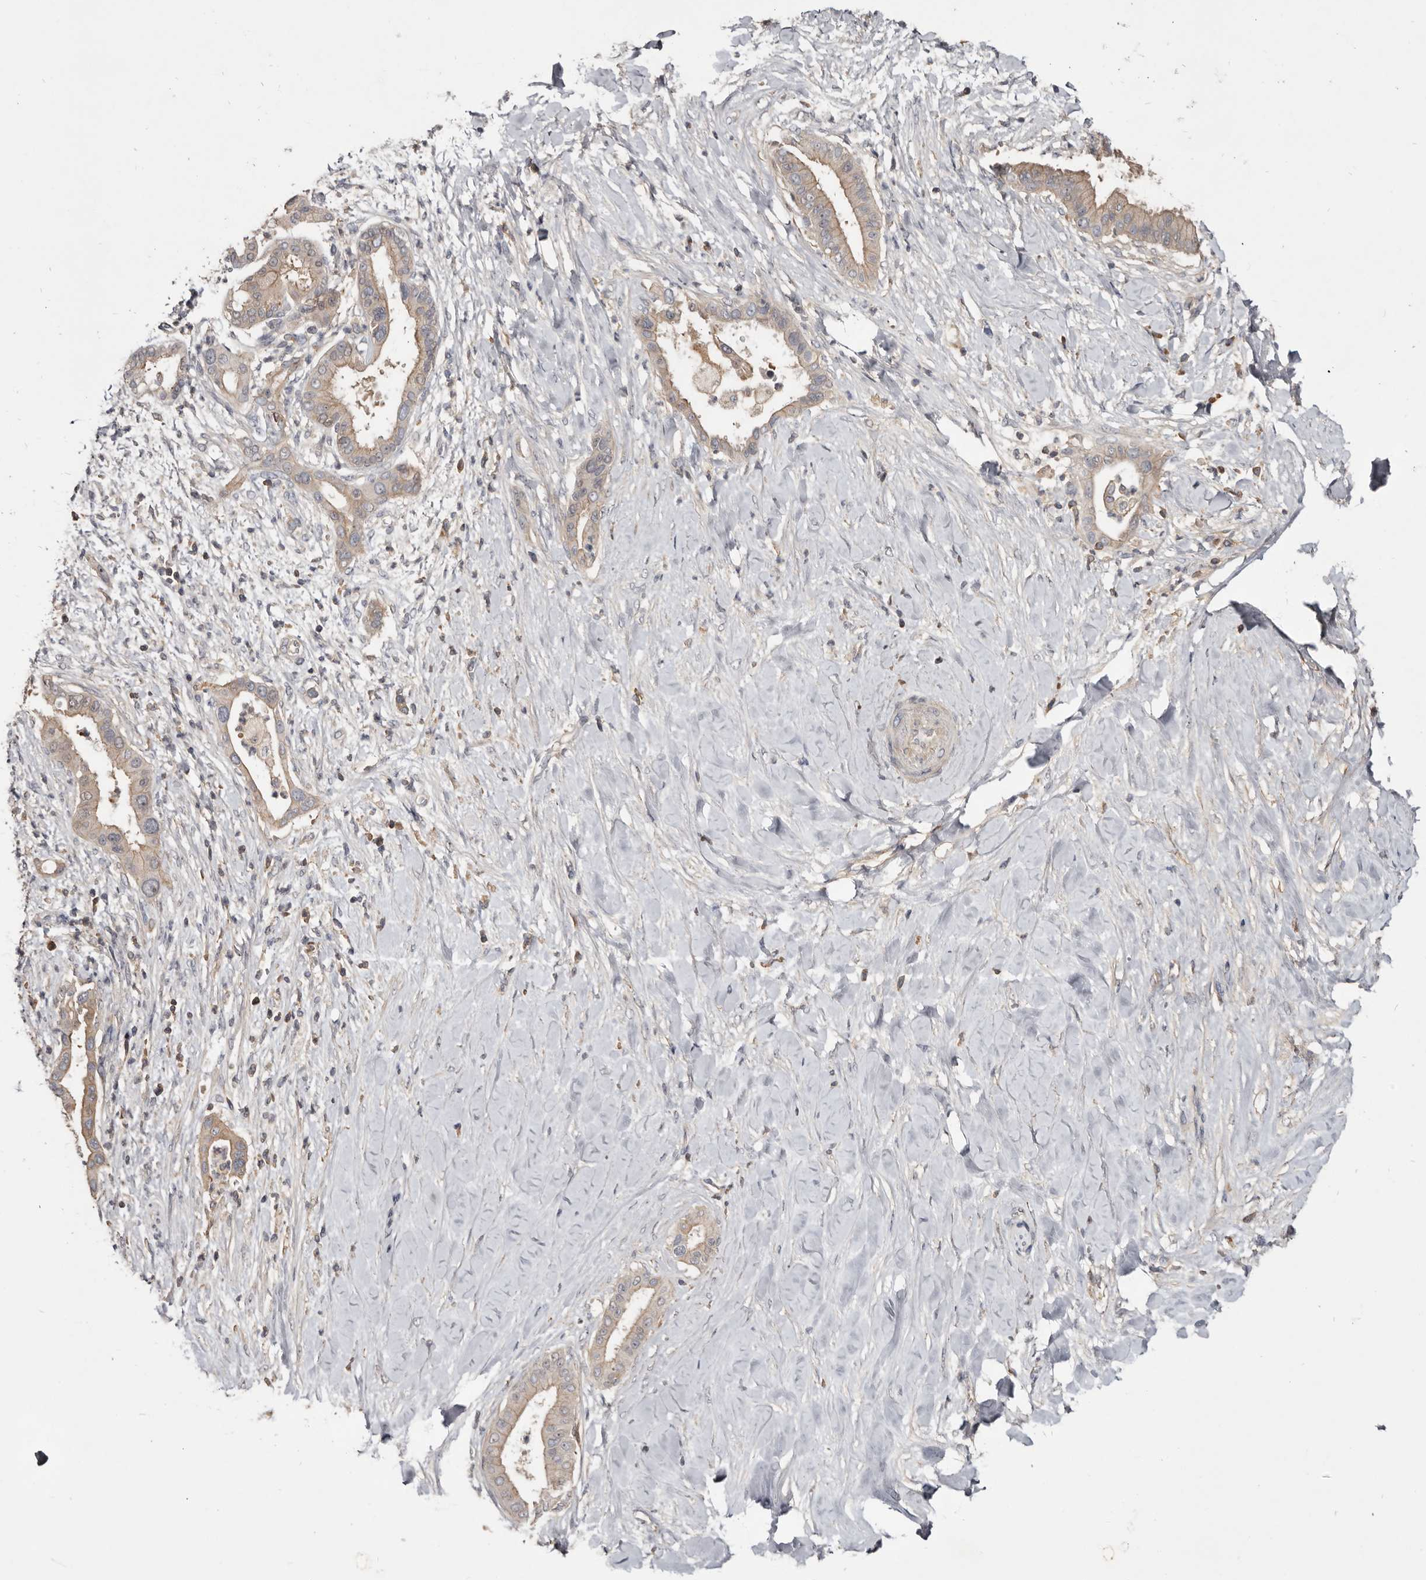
{"staining": {"intensity": "weak", "quantity": "25%-75%", "location": "cytoplasmic/membranous"}, "tissue": "liver cancer", "cell_type": "Tumor cells", "image_type": "cancer", "snomed": [{"axis": "morphology", "description": "Cholangiocarcinoma"}, {"axis": "topography", "description": "Liver"}], "caption": "An immunohistochemistry photomicrograph of tumor tissue is shown. Protein staining in brown labels weak cytoplasmic/membranous positivity in liver cholangiocarcinoma within tumor cells.", "gene": "TTC39A", "patient": {"sex": "female", "age": 54}}